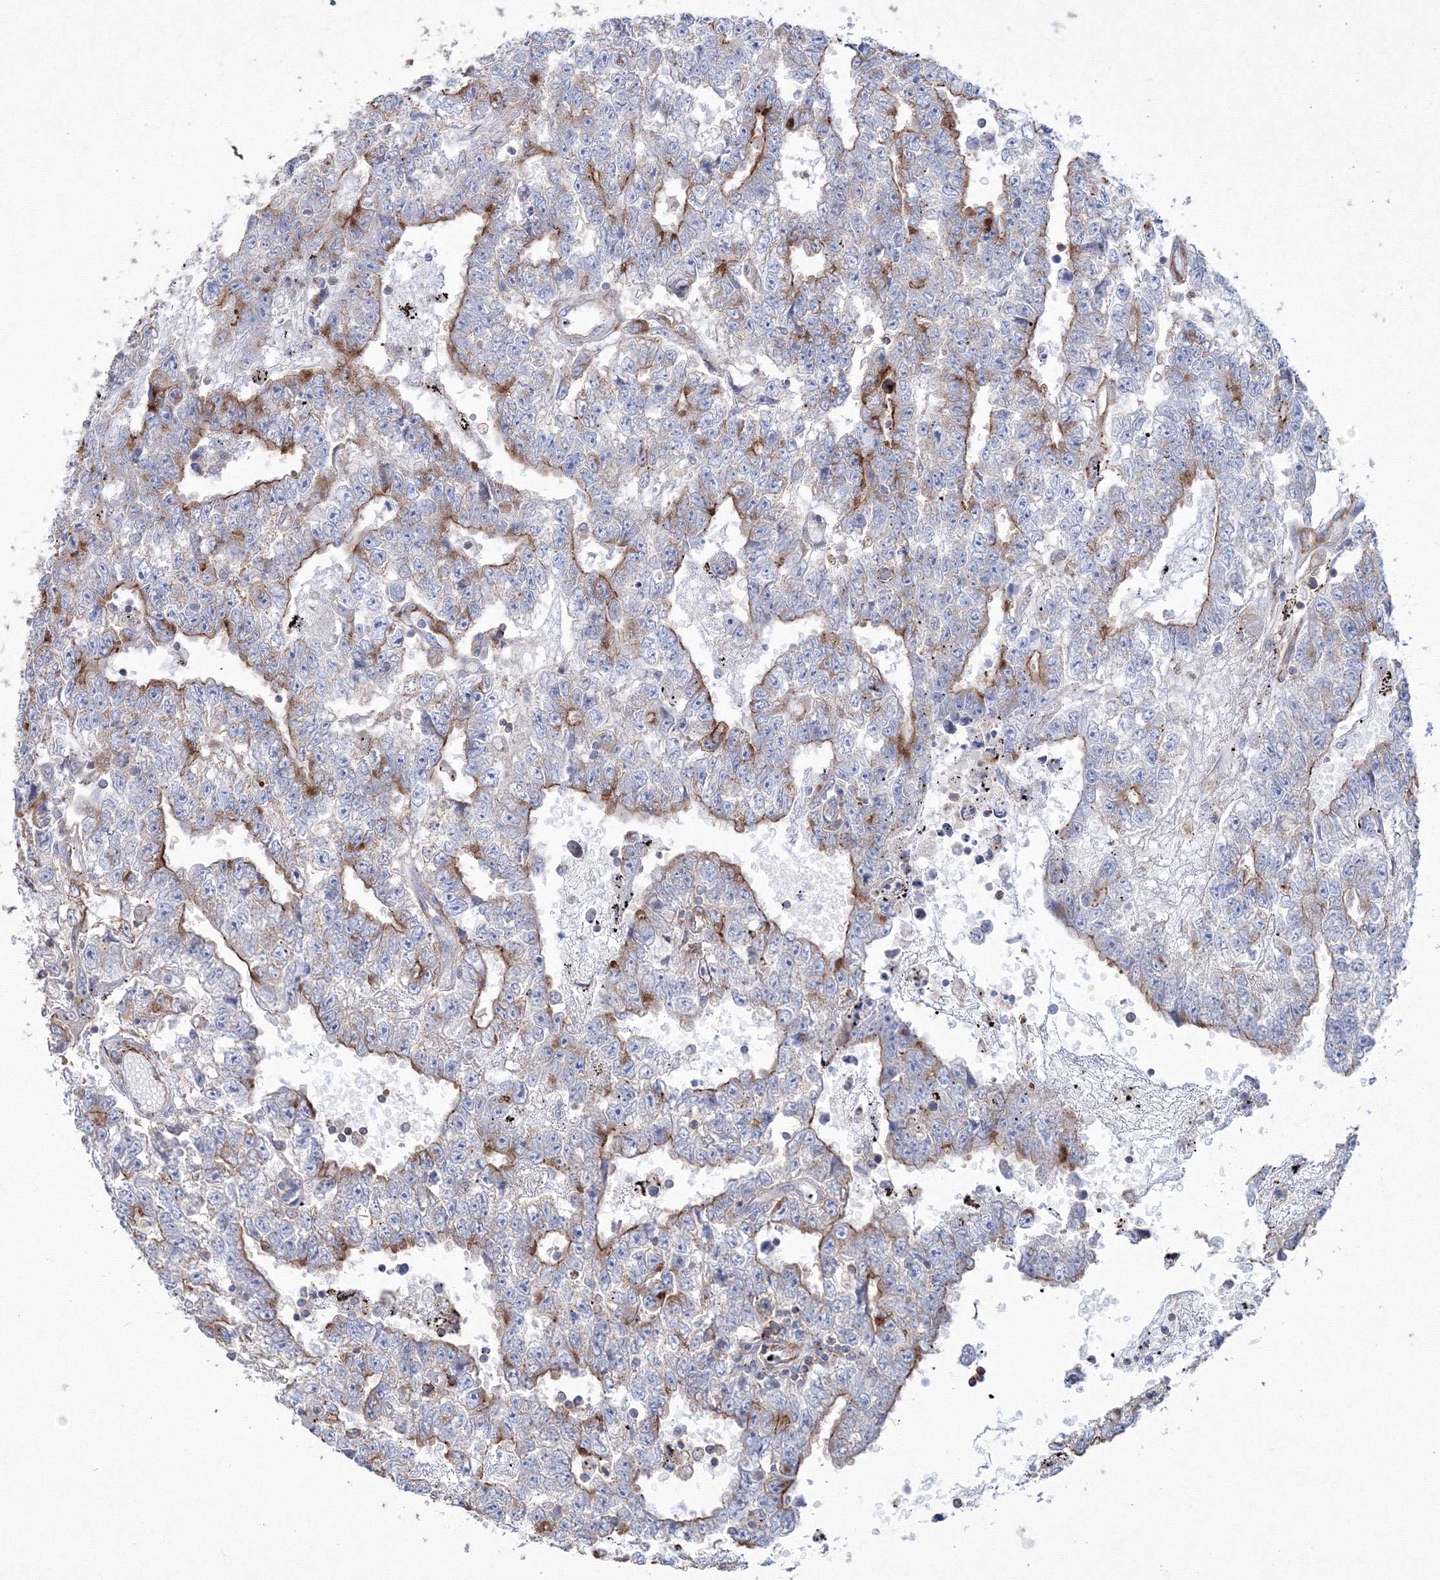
{"staining": {"intensity": "moderate", "quantity": "25%-75%", "location": "cytoplasmic/membranous"}, "tissue": "testis cancer", "cell_type": "Tumor cells", "image_type": "cancer", "snomed": [{"axis": "morphology", "description": "Carcinoma, Embryonal, NOS"}, {"axis": "topography", "description": "Testis"}], "caption": "Testis embryonal carcinoma was stained to show a protein in brown. There is medium levels of moderate cytoplasmic/membranous positivity in approximately 25%-75% of tumor cells.", "gene": "GPR82", "patient": {"sex": "male", "age": 25}}